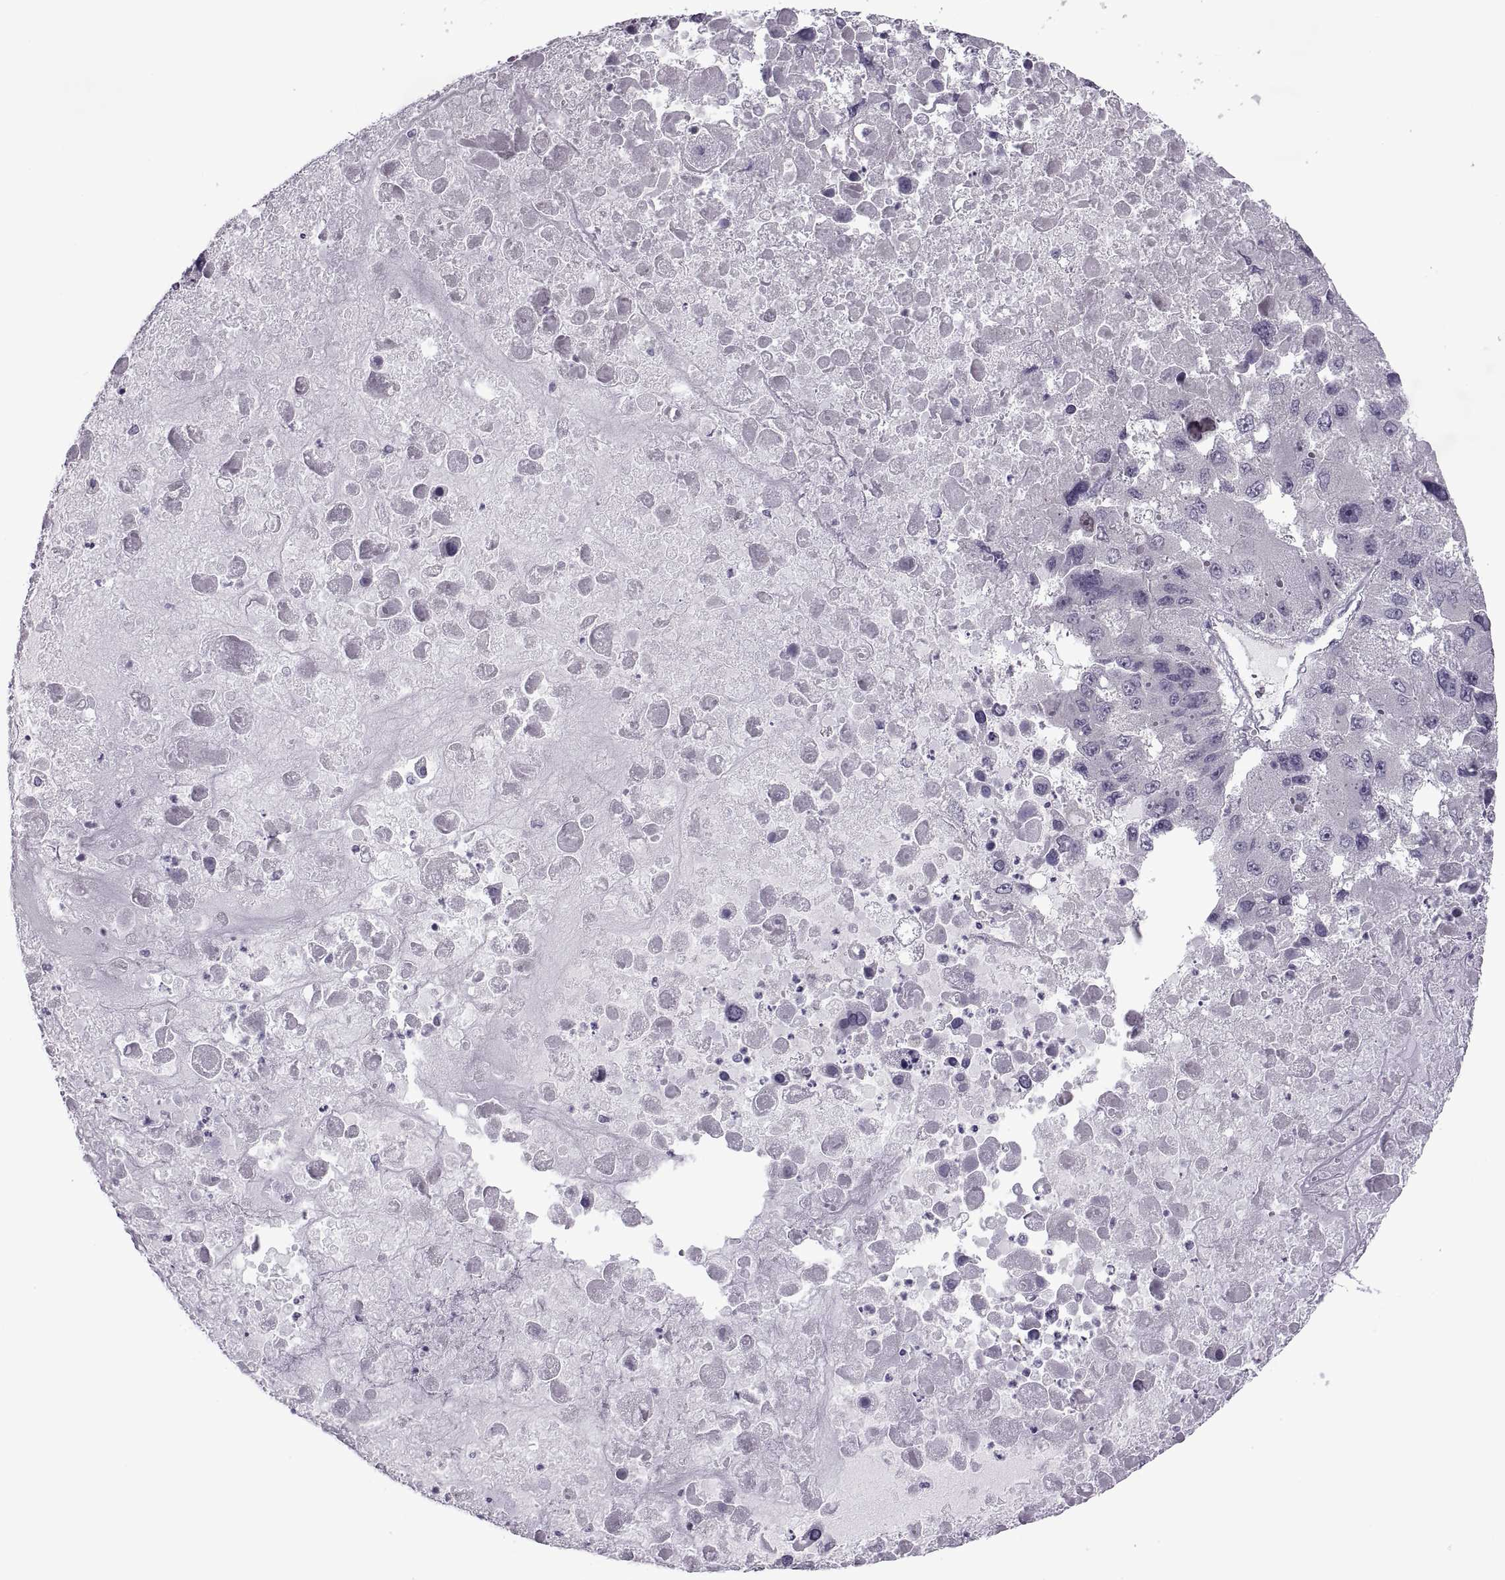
{"staining": {"intensity": "negative", "quantity": "none", "location": "none"}, "tissue": "liver cancer", "cell_type": "Tumor cells", "image_type": "cancer", "snomed": [{"axis": "morphology", "description": "Carcinoma, Hepatocellular, NOS"}, {"axis": "topography", "description": "Liver"}], "caption": "Immunohistochemistry (IHC) histopathology image of neoplastic tissue: liver cancer stained with DAB (3,3'-diaminobenzidine) exhibits no significant protein expression in tumor cells. (DAB (3,3'-diaminobenzidine) IHC with hematoxylin counter stain).", "gene": "RIPK4", "patient": {"sex": "female", "age": 41}}